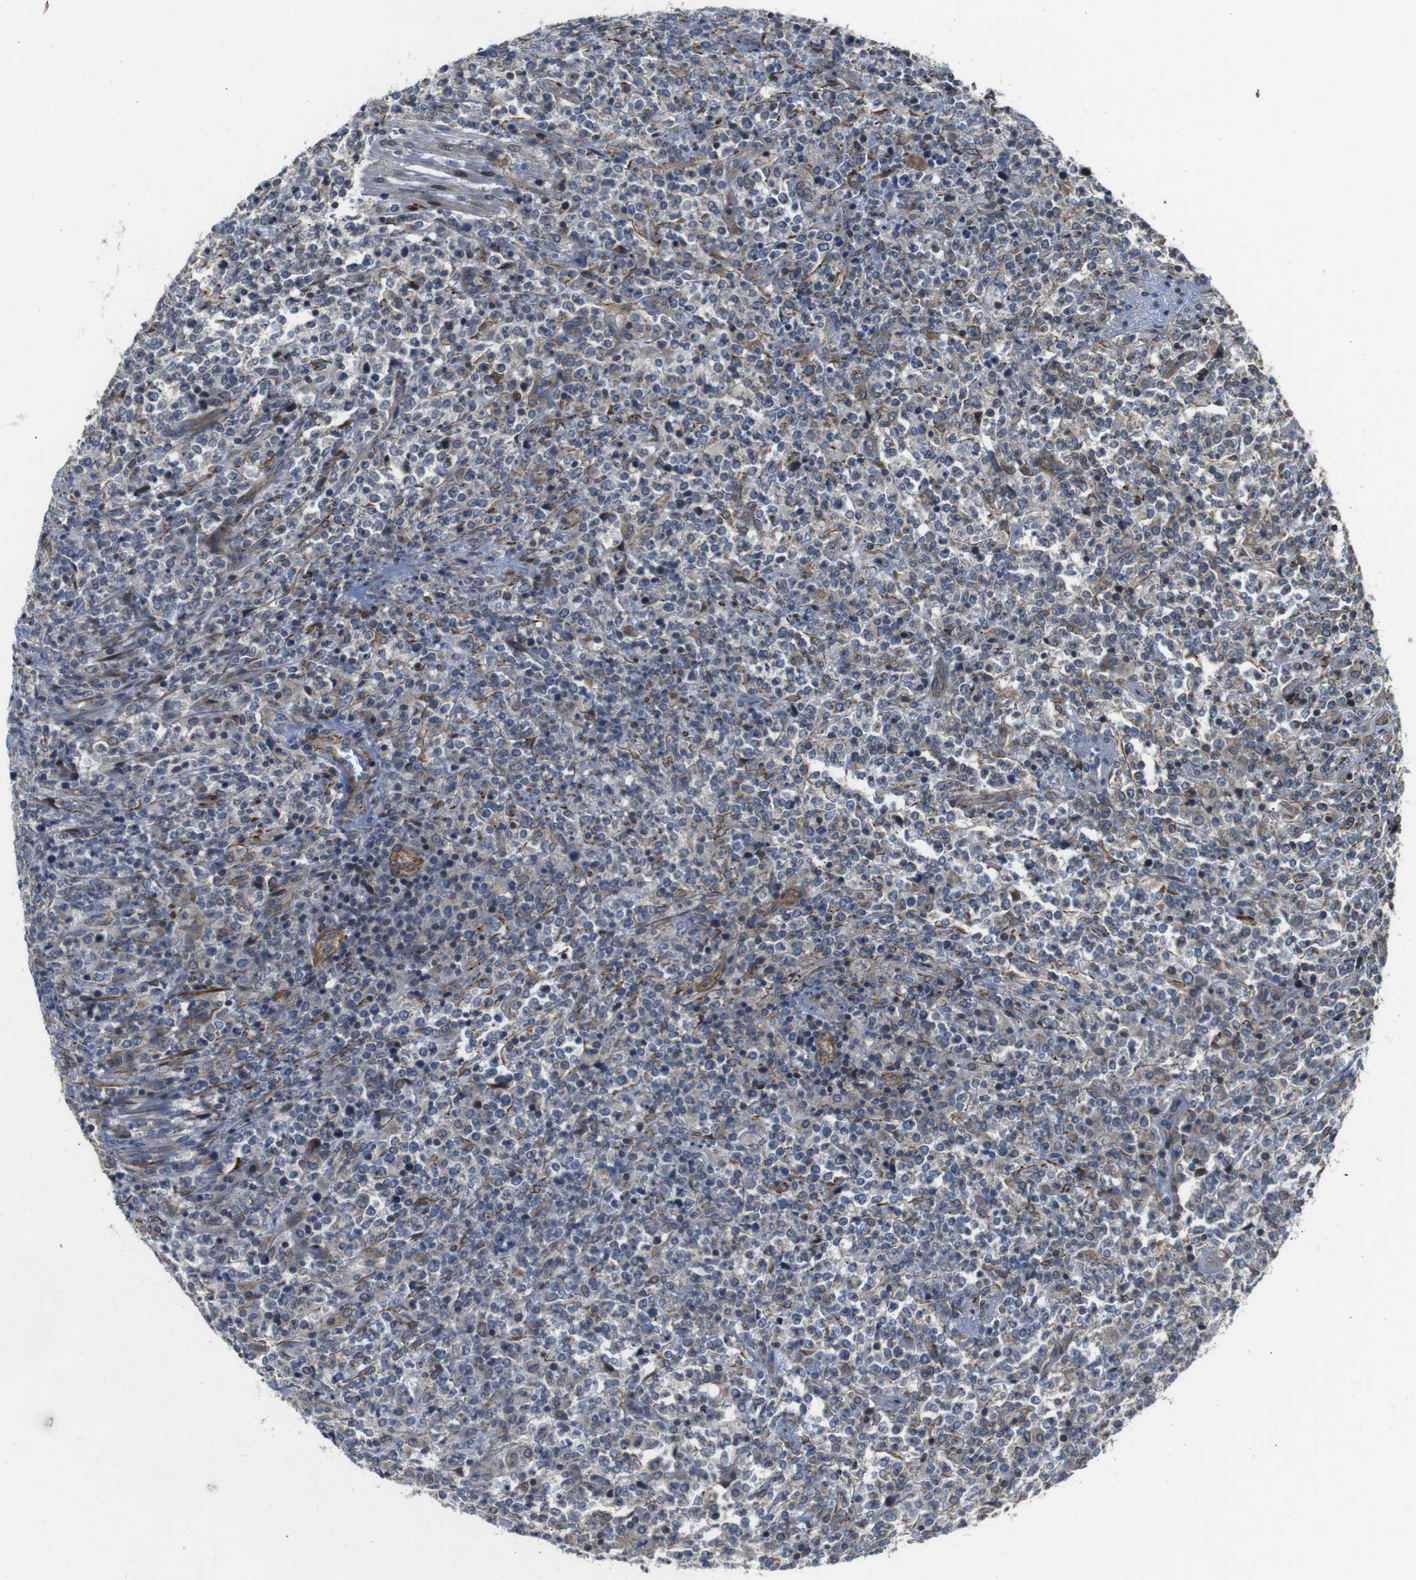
{"staining": {"intensity": "weak", "quantity": "25%-75%", "location": "cytoplasmic/membranous"}, "tissue": "lymphoma", "cell_type": "Tumor cells", "image_type": "cancer", "snomed": [{"axis": "morphology", "description": "Malignant lymphoma, non-Hodgkin's type, High grade"}, {"axis": "topography", "description": "Soft tissue"}], "caption": "A histopathology image of malignant lymphoma, non-Hodgkin's type (high-grade) stained for a protein demonstrates weak cytoplasmic/membranous brown staining in tumor cells.", "gene": "GGT7", "patient": {"sex": "male", "age": 18}}